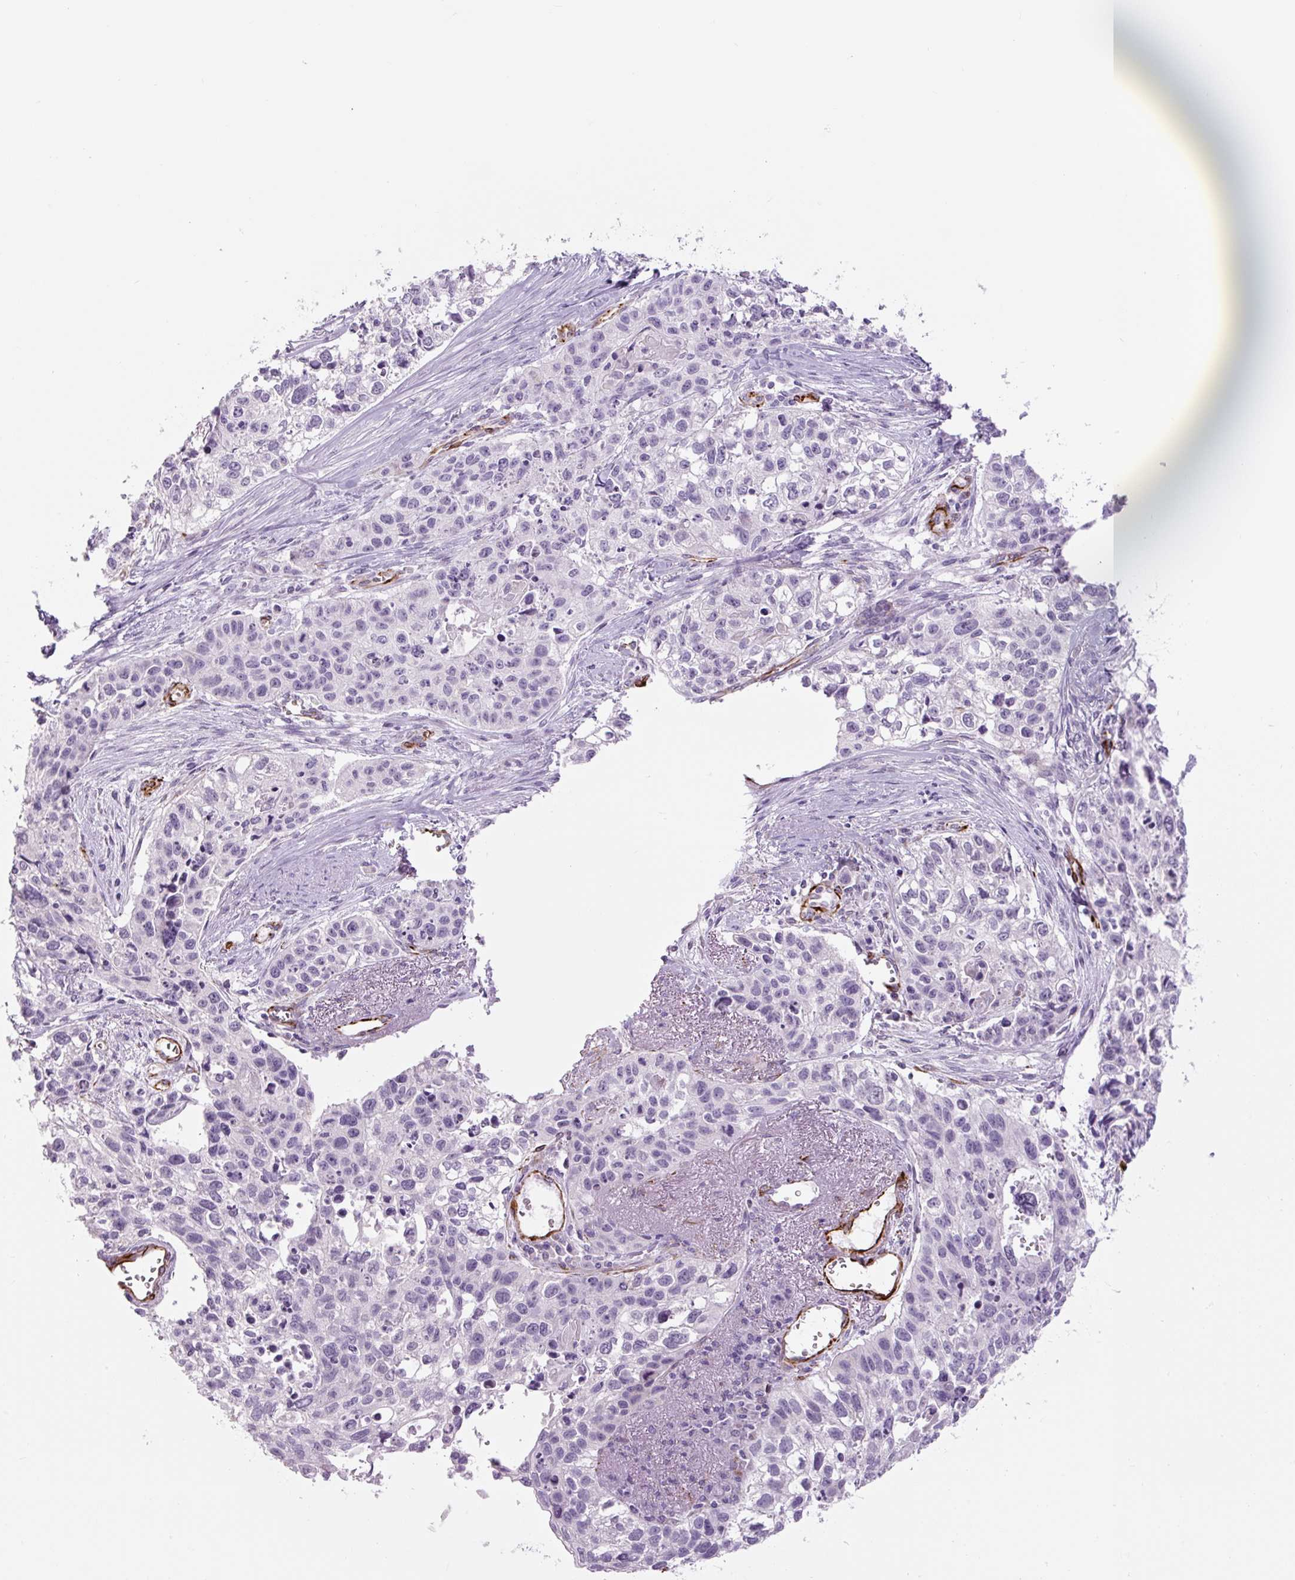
{"staining": {"intensity": "negative", "quantity": "none", "location": "none"}, "tissue": "lung cancer", "cell_type": "Tumor cells", "image_type": "cancer", "snomed": [{"axis": "morphology", "description": "Squamous cell carcinoma, NOS"}, {"axis": "topography", "description": "Lung"}], "caption": "An image of squamous cell carcinoma (lung) stained for a protein demonstrates no brown staining in tumor cells.", "gene": "NES", "patient": {"sex": "male", "age": 74}}